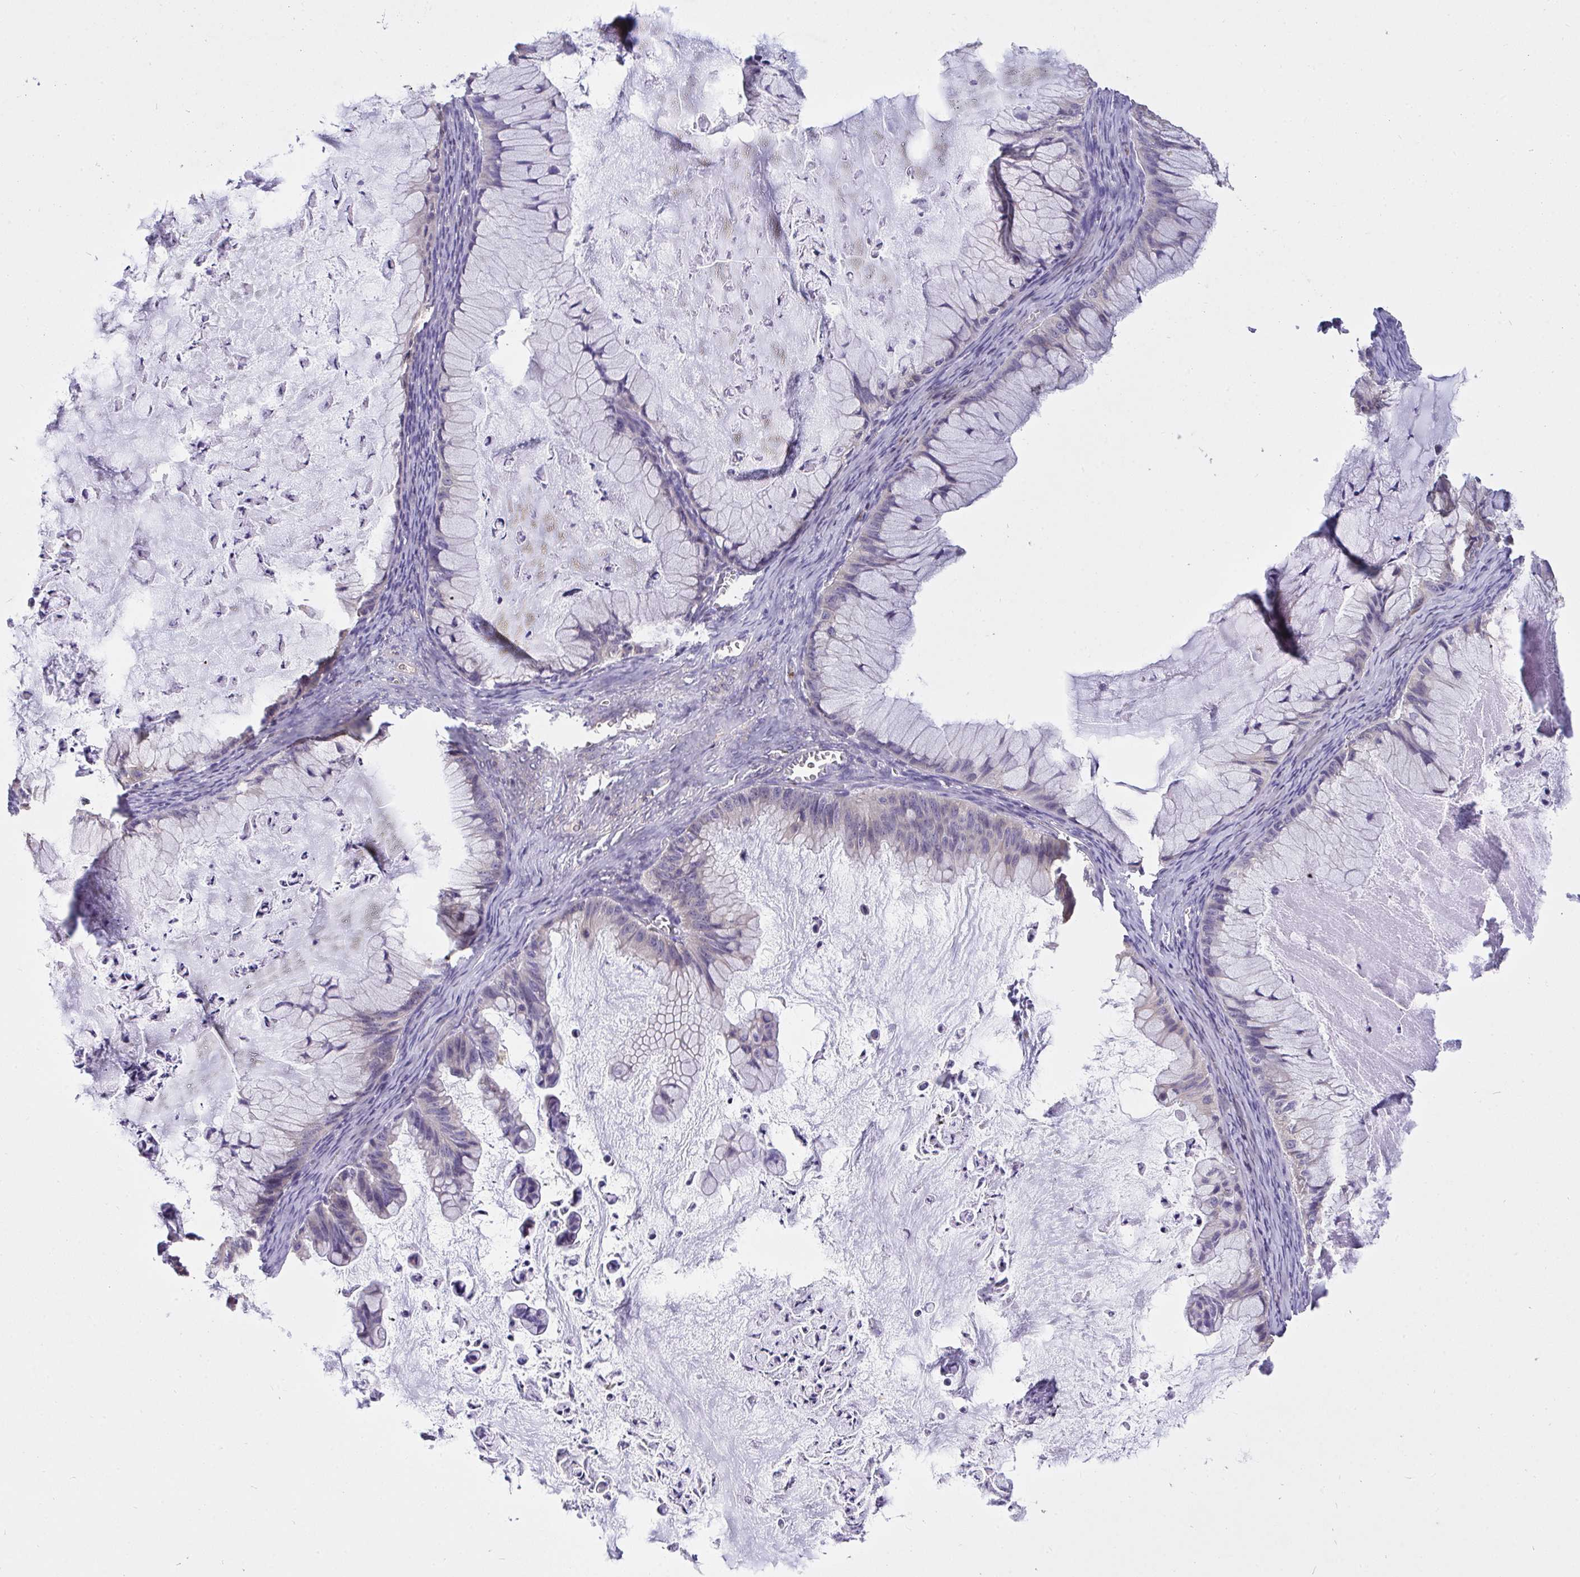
{"staining": {"intensity": "negative", "quantity": "none", "location": "none"}, "tissue": "ovarian cancer", "cell_type": "Tumor cells", "image_type": "cancer", "snomed": [{"axis": "morphology", "description": "Cystadenocarcinoma, mucinous, NOS"}, {"axis": "topography", "description": "Ovary"}], "caption": "Histopathology image shows no significant protein staining in tumor cells of mucinous cystadenocarcinoma (ovarian).", "gene": "ZNF581", "patient": {"sex": "female", "age": 72}}